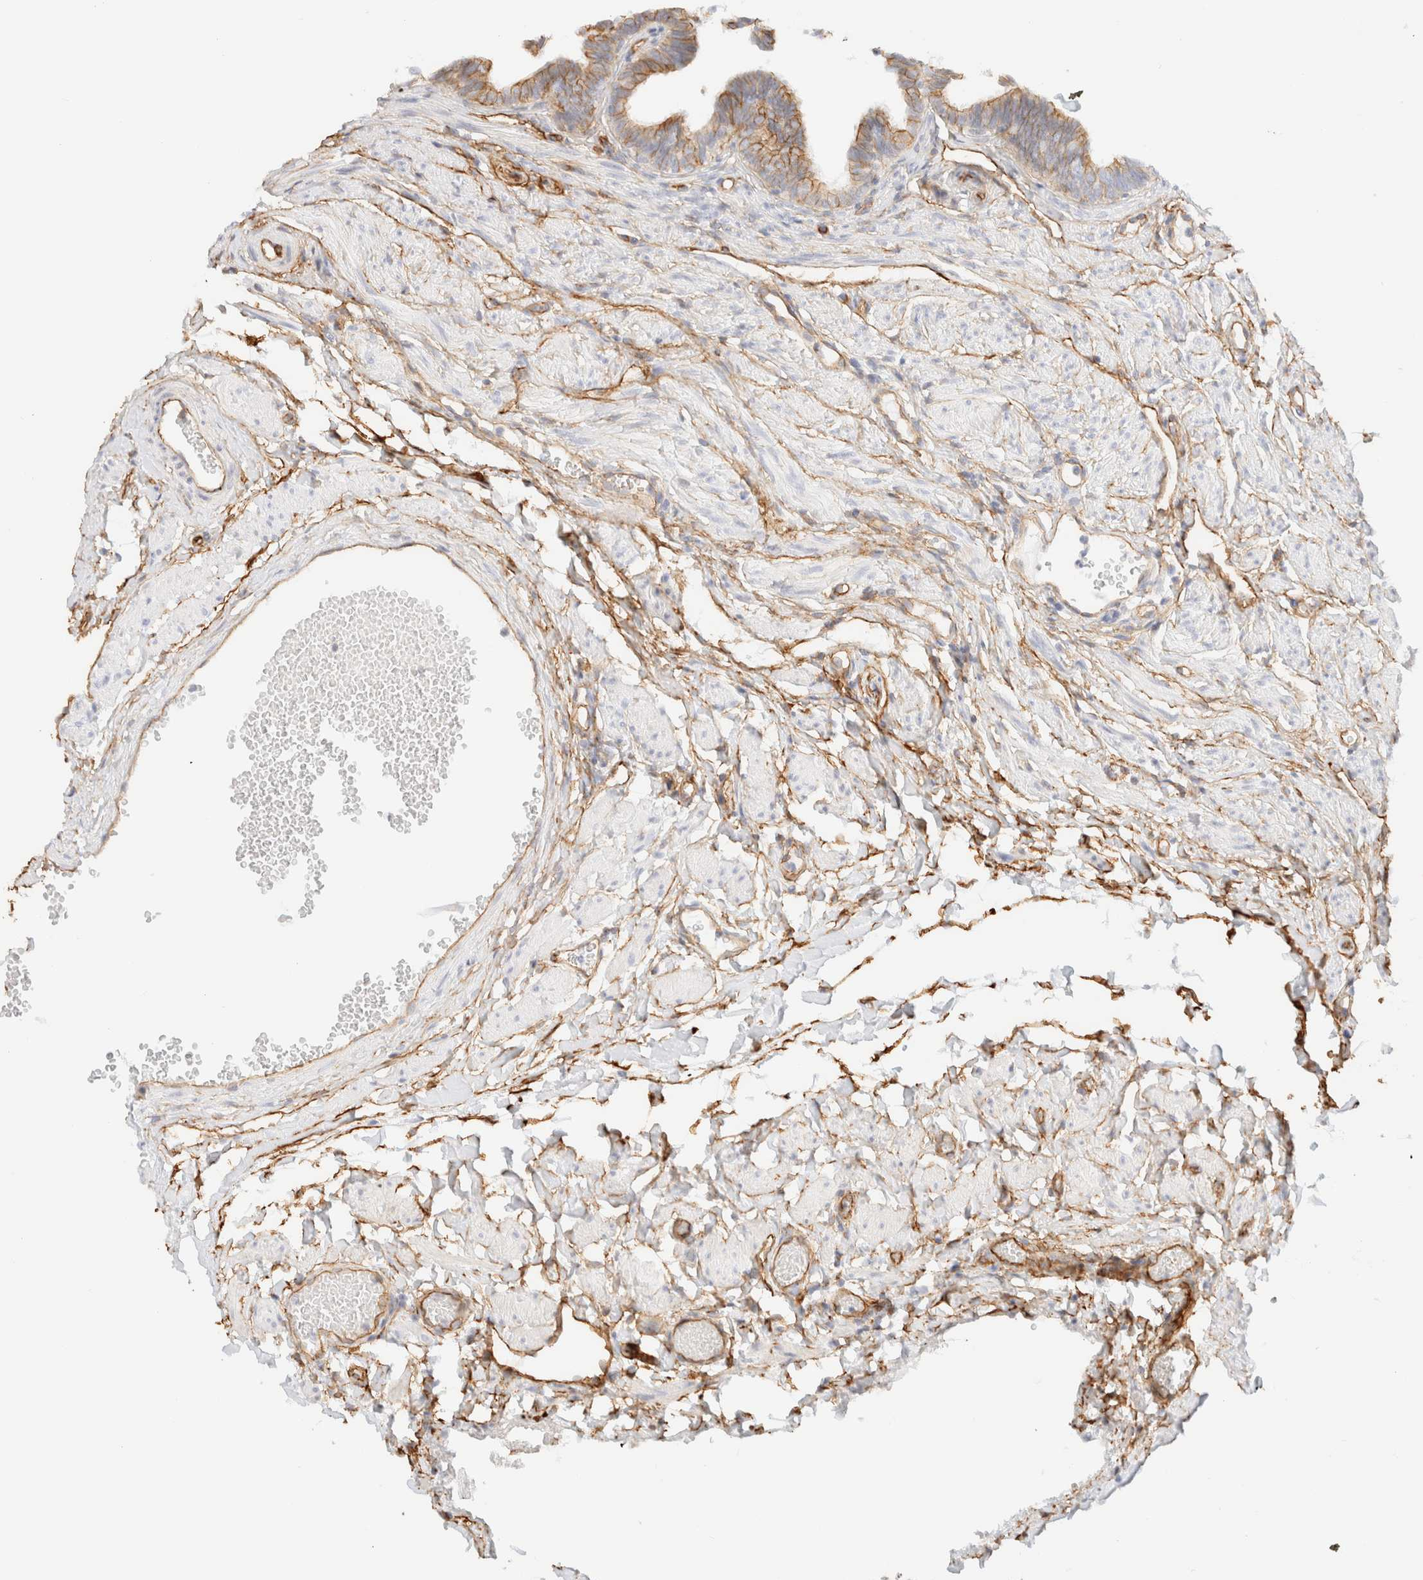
{"staining": {"intensity": "moderate", "quantity": ">75%", "location": "cytoplasmic/membranous"}, "tissue": "fallopian tube", "cell_type": "Glandular cells", "image_type": "normal", "snomed": [{"axis": "morphology", "description": "Normal tissue, NOS"}, {"axis": "topography", "description": "Fallopian tube"}, {"axis": "topography", "description": "Ovary"}], "caption": "Fallopian tube stained with a brown dye demonstrates moderate cytoplasmic/membranous positive positivity in approximately >75% of glandular cells.", "gene": "CYB5R4", "patient": {"sex": "female", "age": 23}}